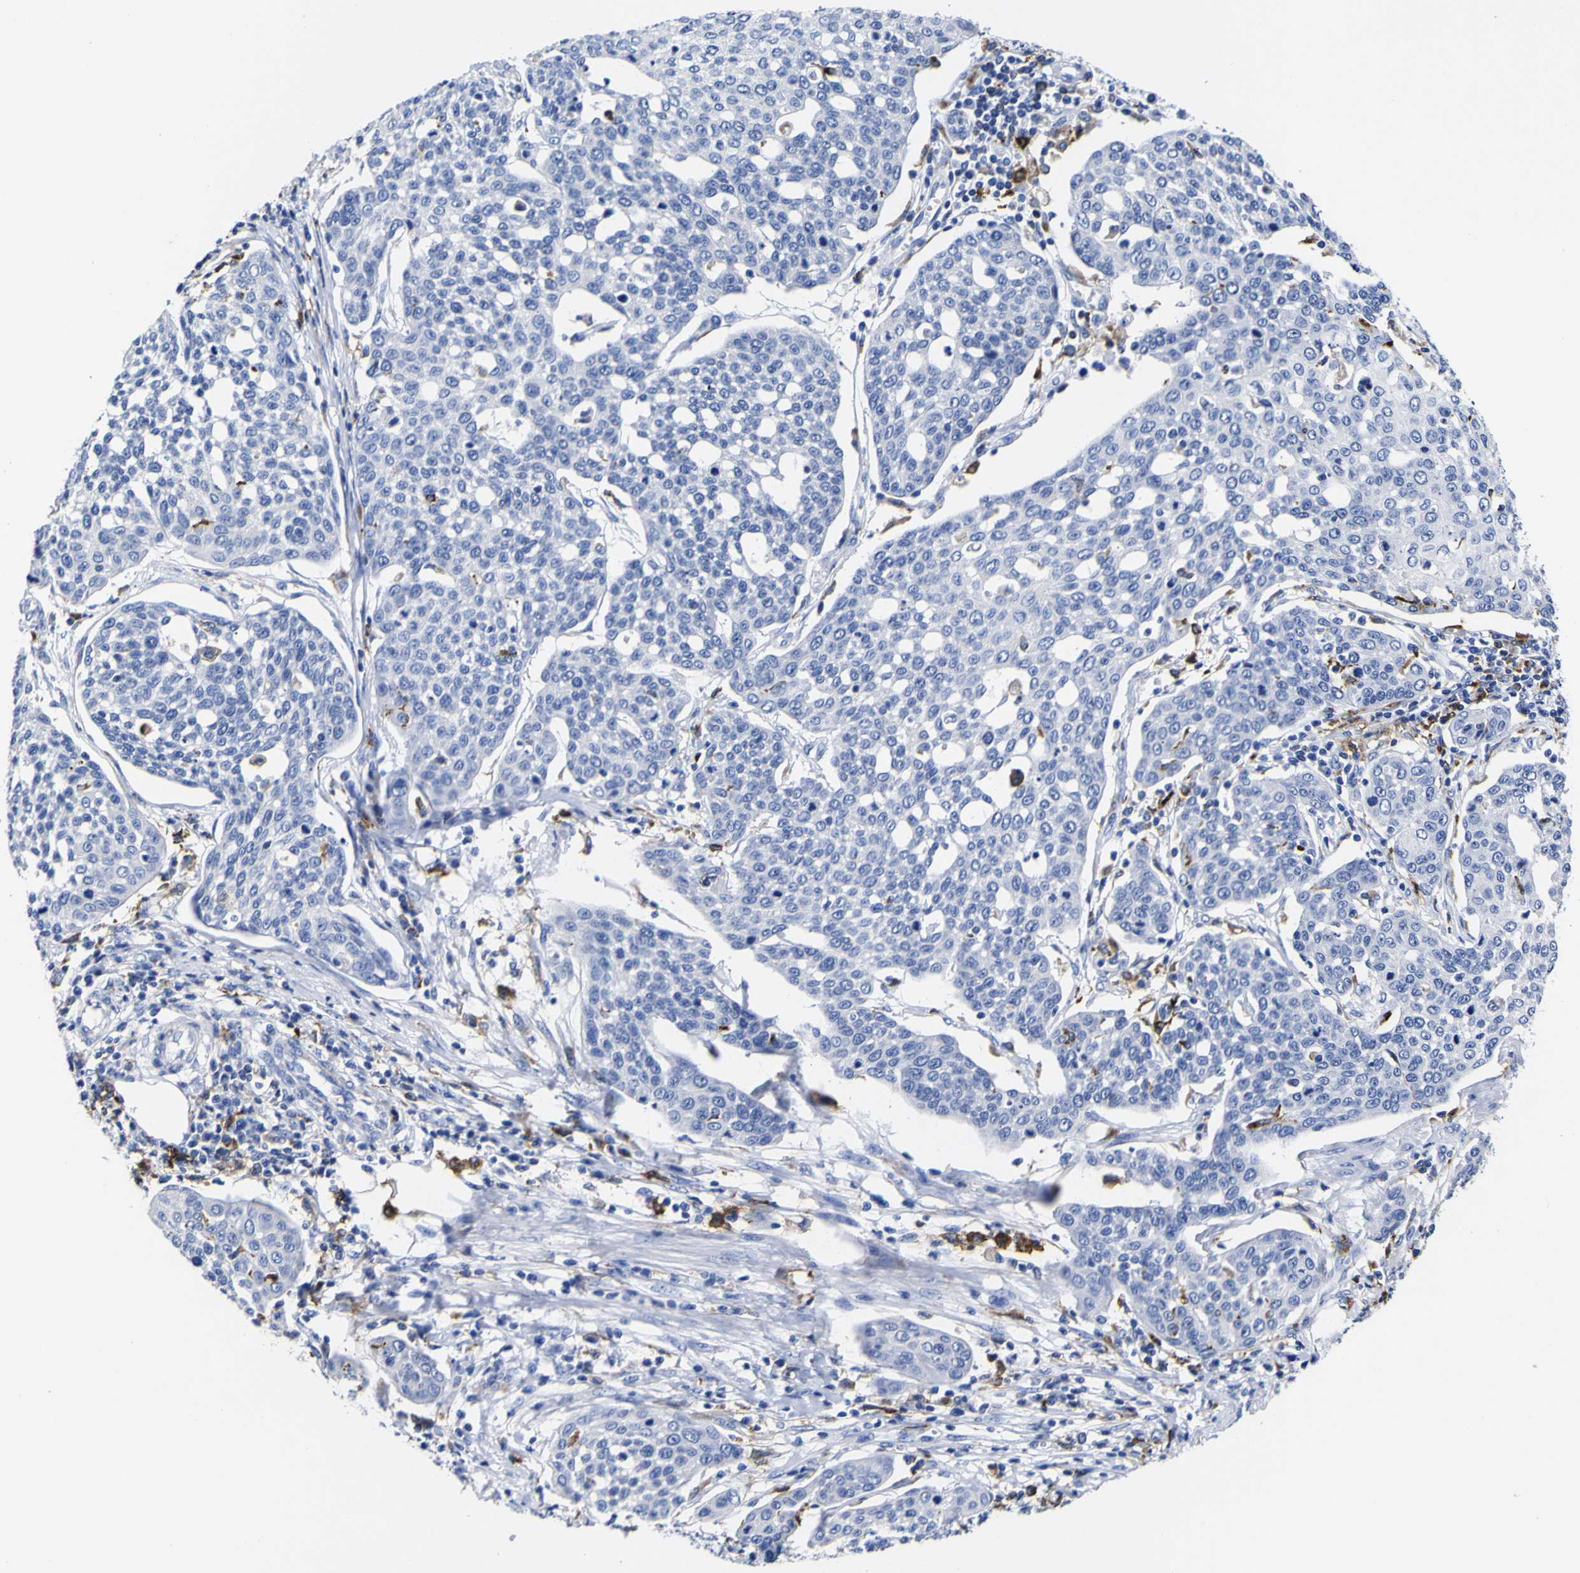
{"staining": {"intensity": "negative", "quantity": "none", "location": "none"}, "tissue": "cervical cancer", "cell_type": "Tumor cells", "image_type": "cancer", "snomed": [{"axis": "morphology", "description": "Squamous cell carcinoma, NOS"}, {"axis": "topography", "description": "Cervix"}], "caption": "Tumor cells are negative for brown protein staining in cervical squamous cell carcinoma.", "gene": "HLA-DQA1", "patient": {"sex": "female", "age": 34}}